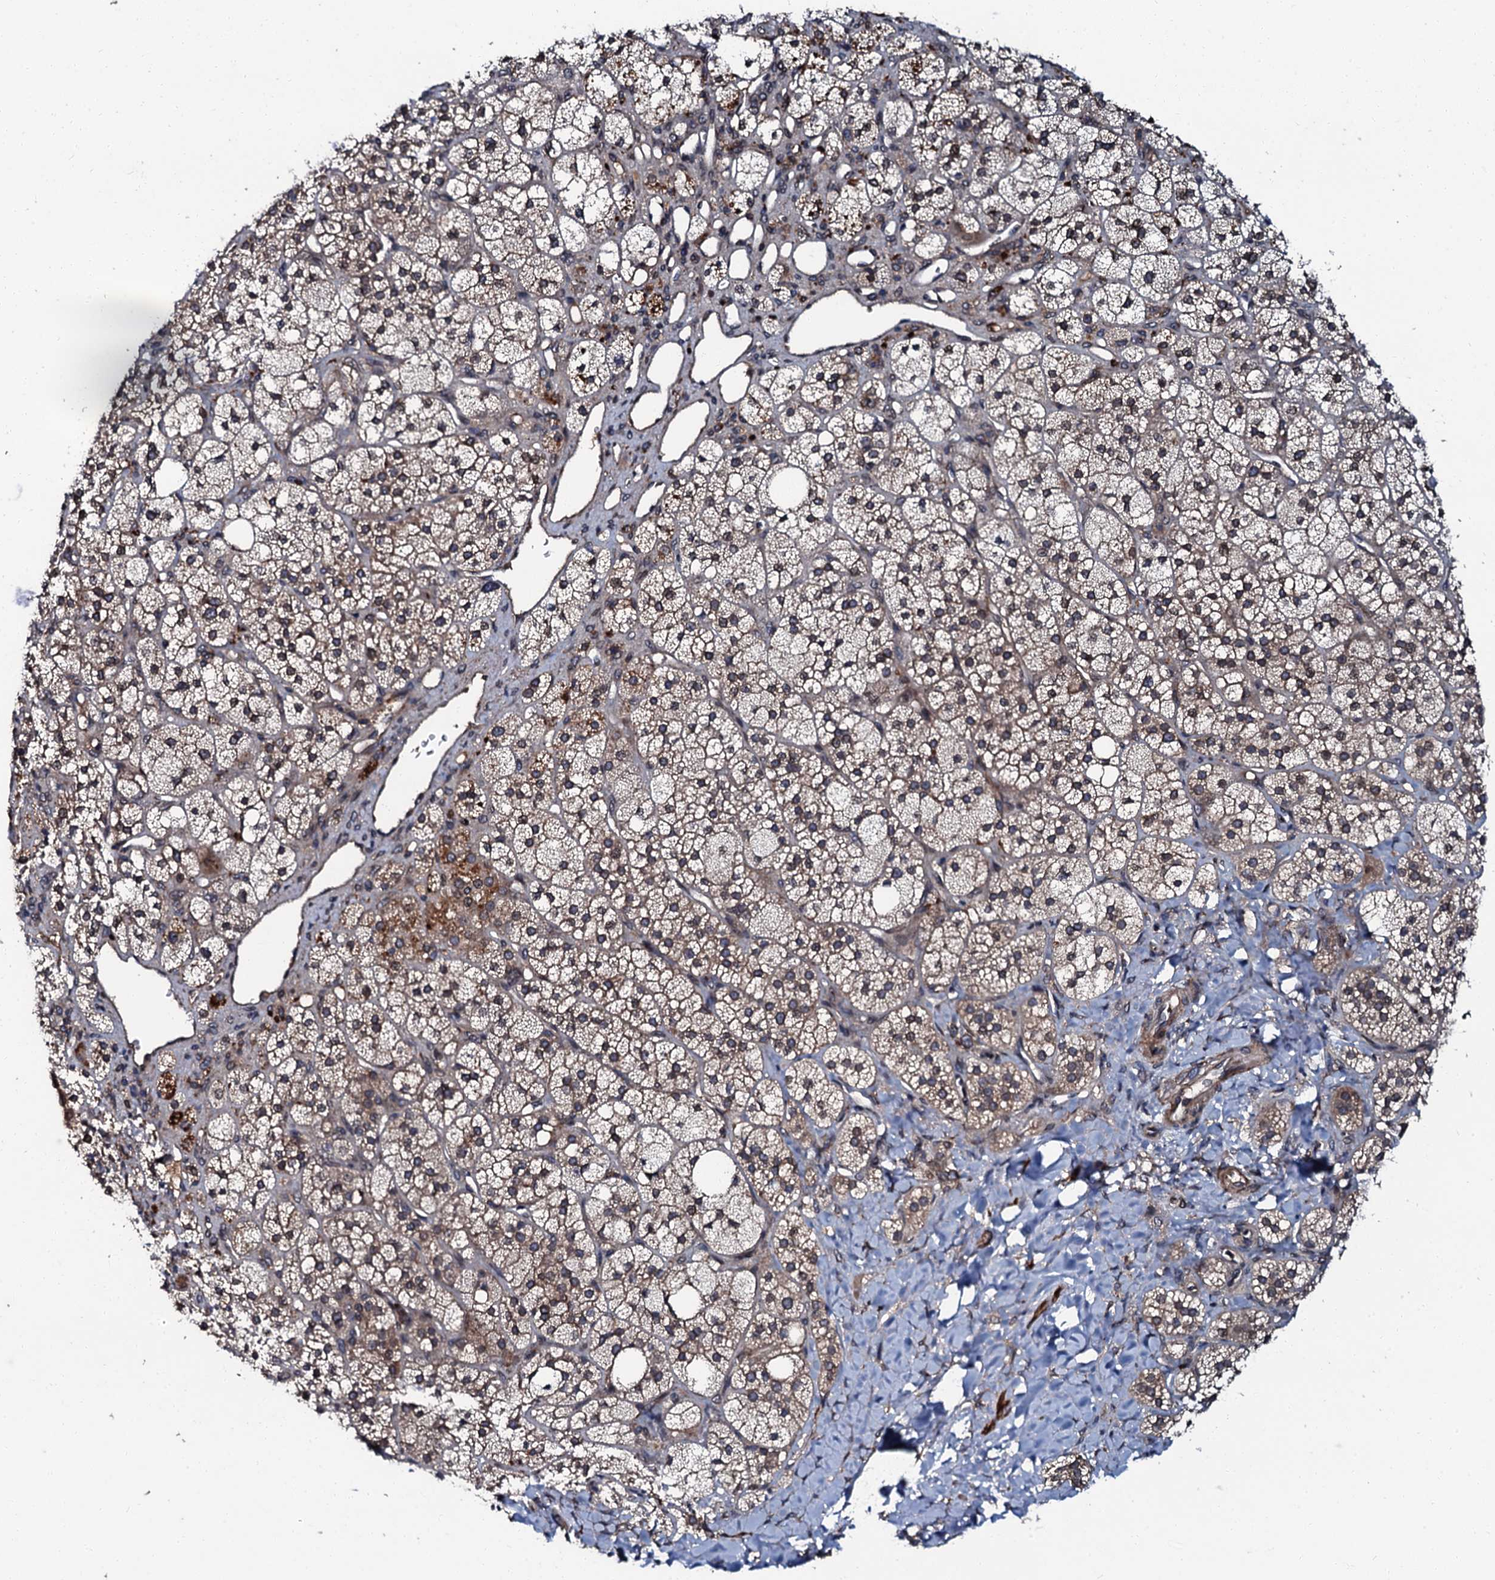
{"staining": {"intensity": "strong", "quantity": "<25%", "location": "cytoplasmic/membranous"}, "tissue": "adrenal gland", "cell_type": "Glandular cells", "image_type": "normal", "snomed": [{"axis": "morphology", "description": "Normal tissue, NOS"}, {"axis": "topography", "description": "Adrenal gland"}], "caption": "Protein expression analysis of benign human adrenal gland reveals strong cytoplasmic/membranous positivity in about <25% of glandular cells. (Stains: DAB (3,3'-diaminobenzidine) in brown, nuclei in blue, Microscopy: brightfield microscopy at high magnification).", "gene": "N4BP1", "patient": {"sex": "male", "age": 61}}